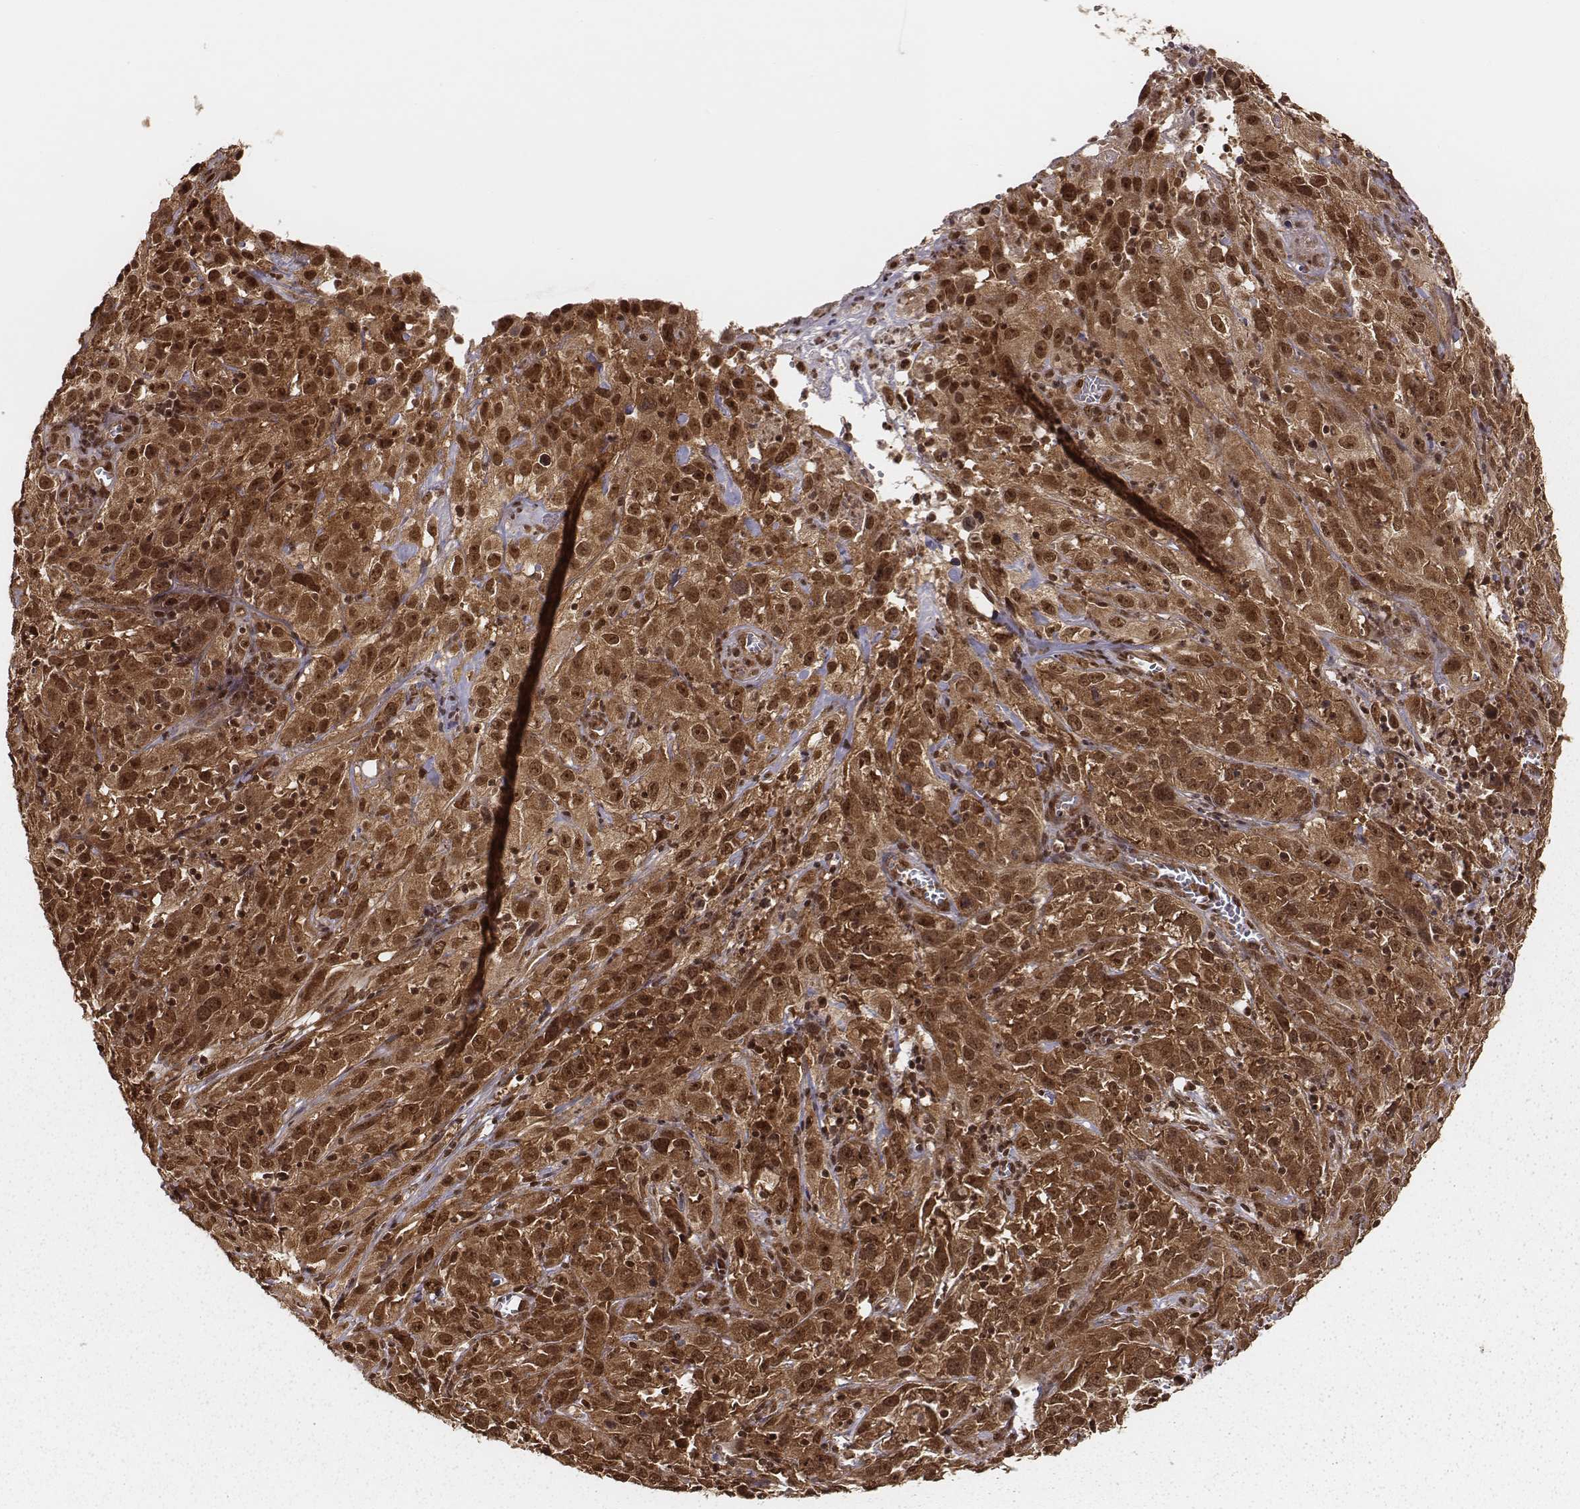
{"staining": {"intensity": "moderate", "quantity": ">75%", "location": "nuclear"}, "tissue": "cervical cancer", "cell_type": "Tumor cells", "image_type": "cancer", "snomed": [{"axis": "morphology", "description": "Squamous cell carcinoma, NOS"}, {"axis": "topography", "description": "Cervix"}], "caption": "High-power microscopy captured an IHC image of squamous cell carcinoma (cervical), revealing moderate nuclear staining in approximately >75% of tumor cells.", "gene": "NFX1", "patient": {"sex": "female", "age": 32}}